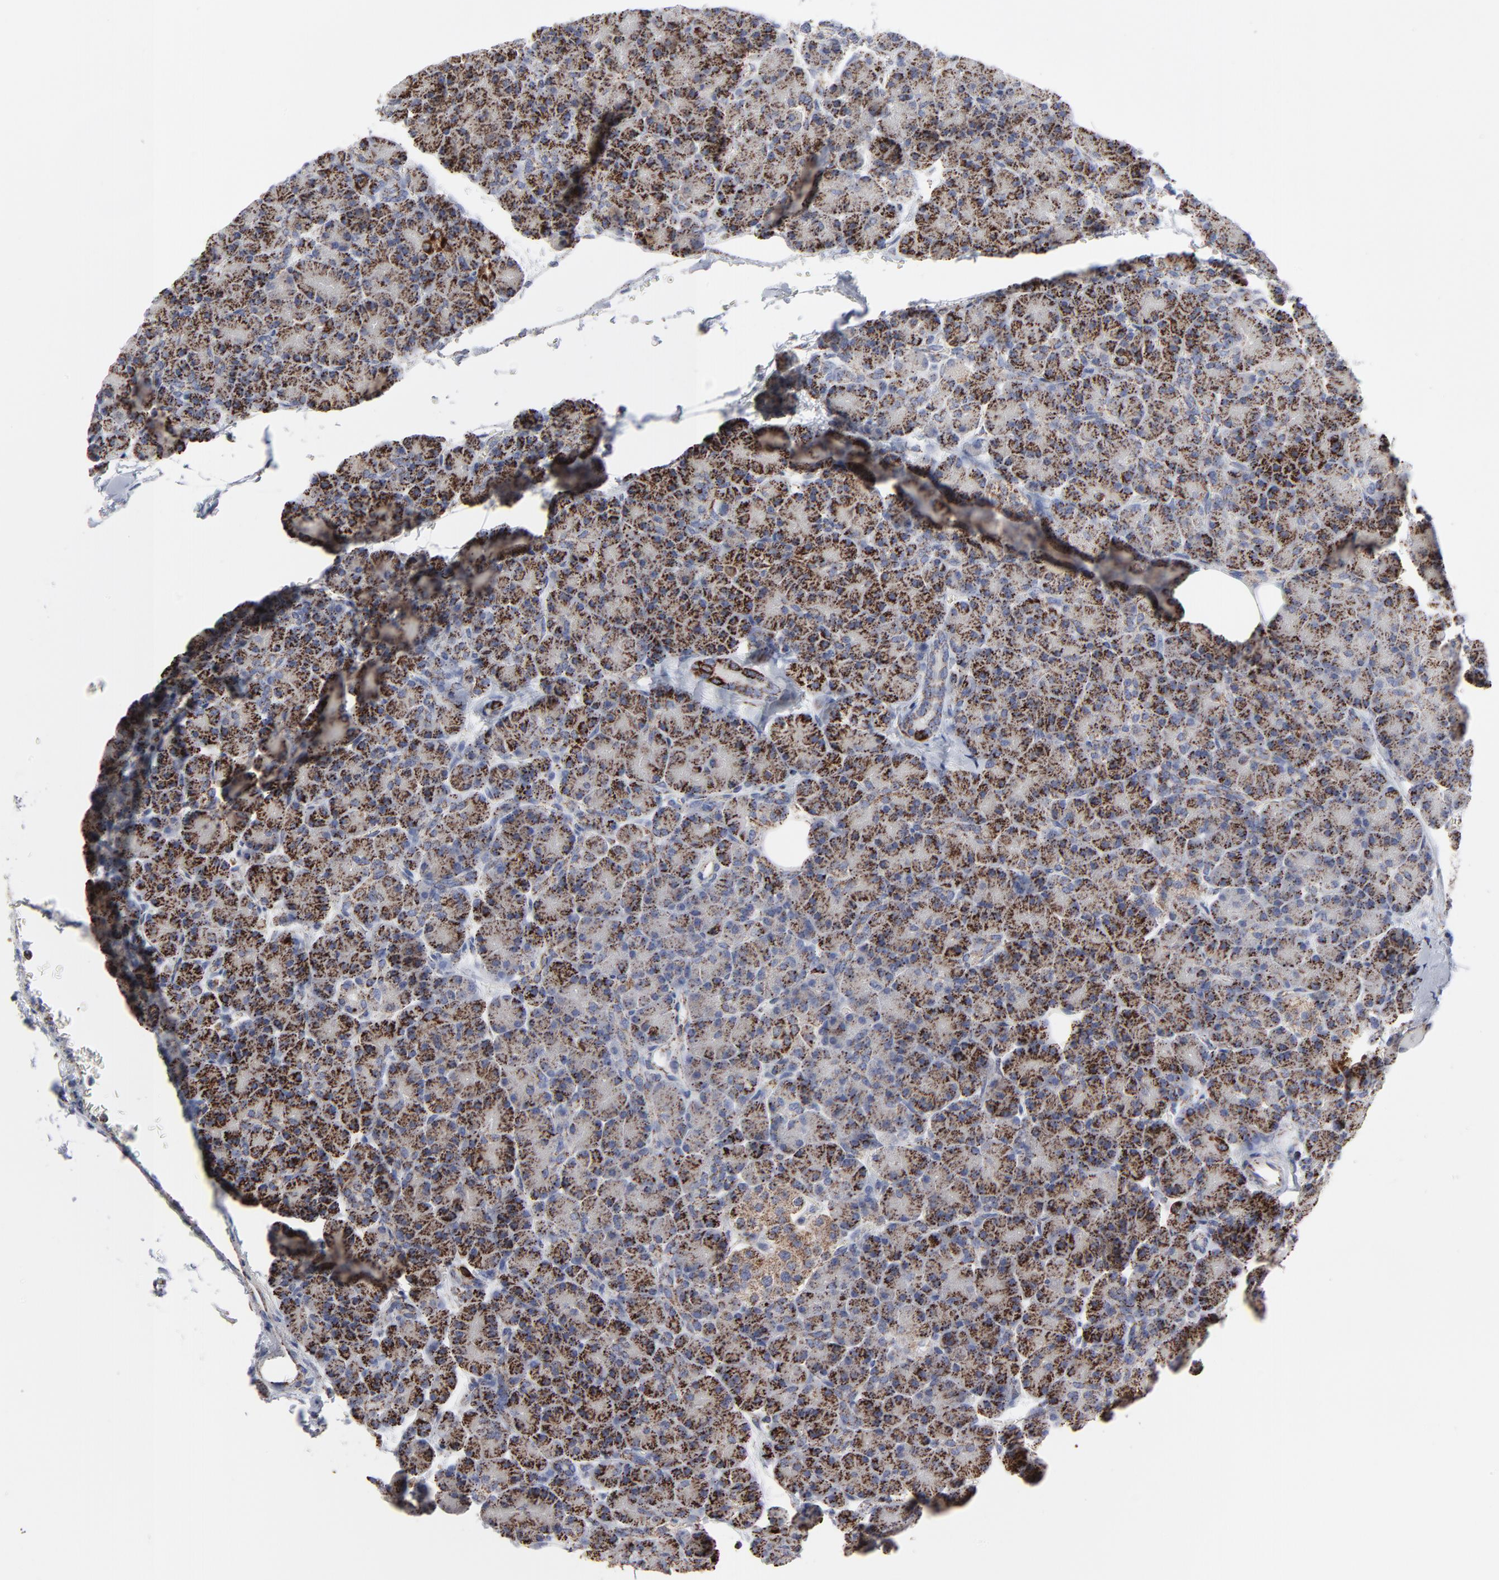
{"staining": {"intensity": "strong", "quantity": "25%-75%", "location": "cytoplasmic/membranous"}, "tissue": "pancreas", "cell_type": "Exocrine glandular cells", "image_type": "normal", "snomed": [{"axis": "morphology", "description": "Normal tissue, NOS"}, {"axis": "topography", "description": "Pancreas"}], "caption": "About 25%-75% of exocrine glandular cells in unremarkable human pancreas display strong cytoplasmic/membranous protein staining as visualized by brown immunohistochemical staining.", "gene": "TXNRD2", "patient": {"sex": "female", "age": 43}}